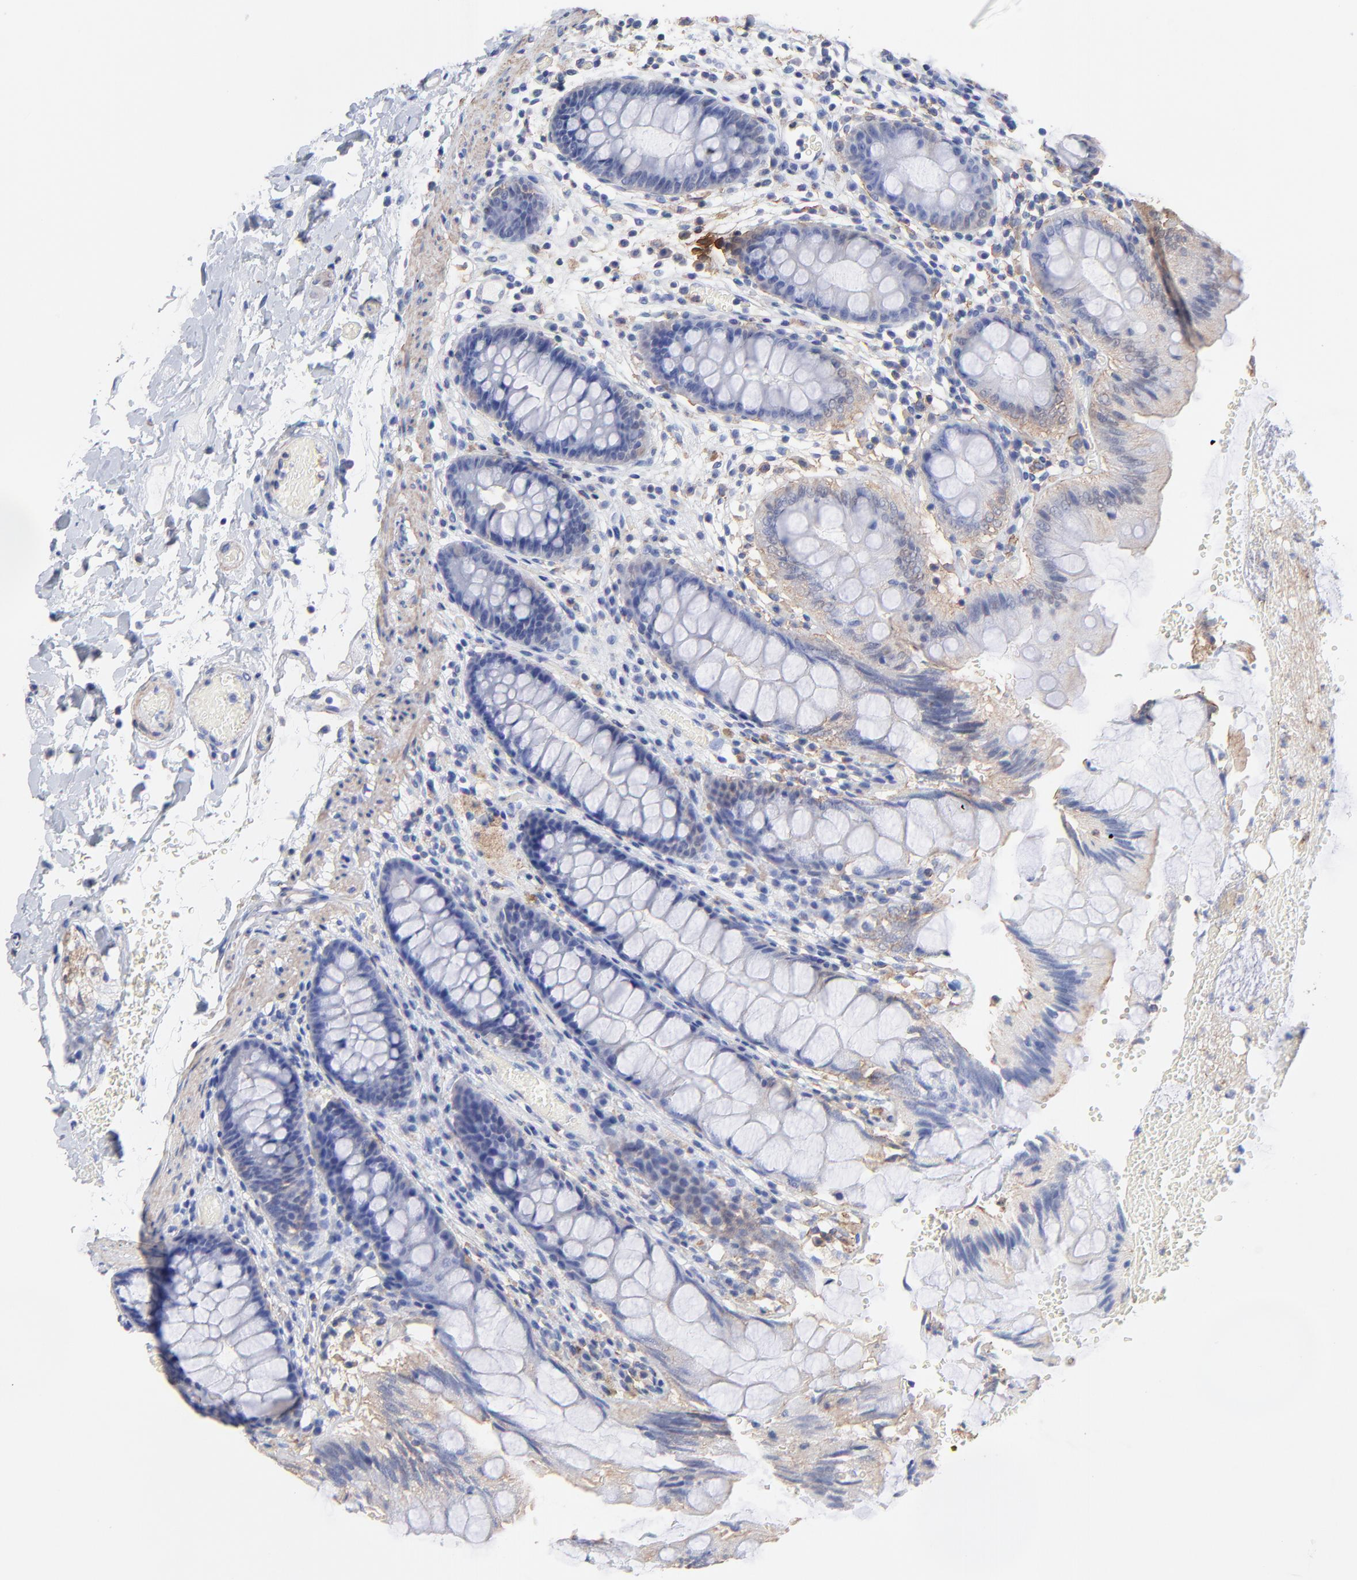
{"staining": {"intensity": "negative", "quantity": "none", "location": "none"}, "tissue": "colon", "cell_type": "Endothelial cells", "image_type": "normal", "snomed": [{"axis": "morphology", "description": "Normal tissue, NOS"}, {"axis": "topography", "description": "Smooth muscle"}, {"axis": "topography", "description": "Colon"}], "caption": "A high-resolution micrograph shows IHC staining of normal colon, which displays no significant positivity in endothelial cells. Nuclei are stained in blue.", "gene": "ASL", "patient": {"sex": "male", "age": 67}}